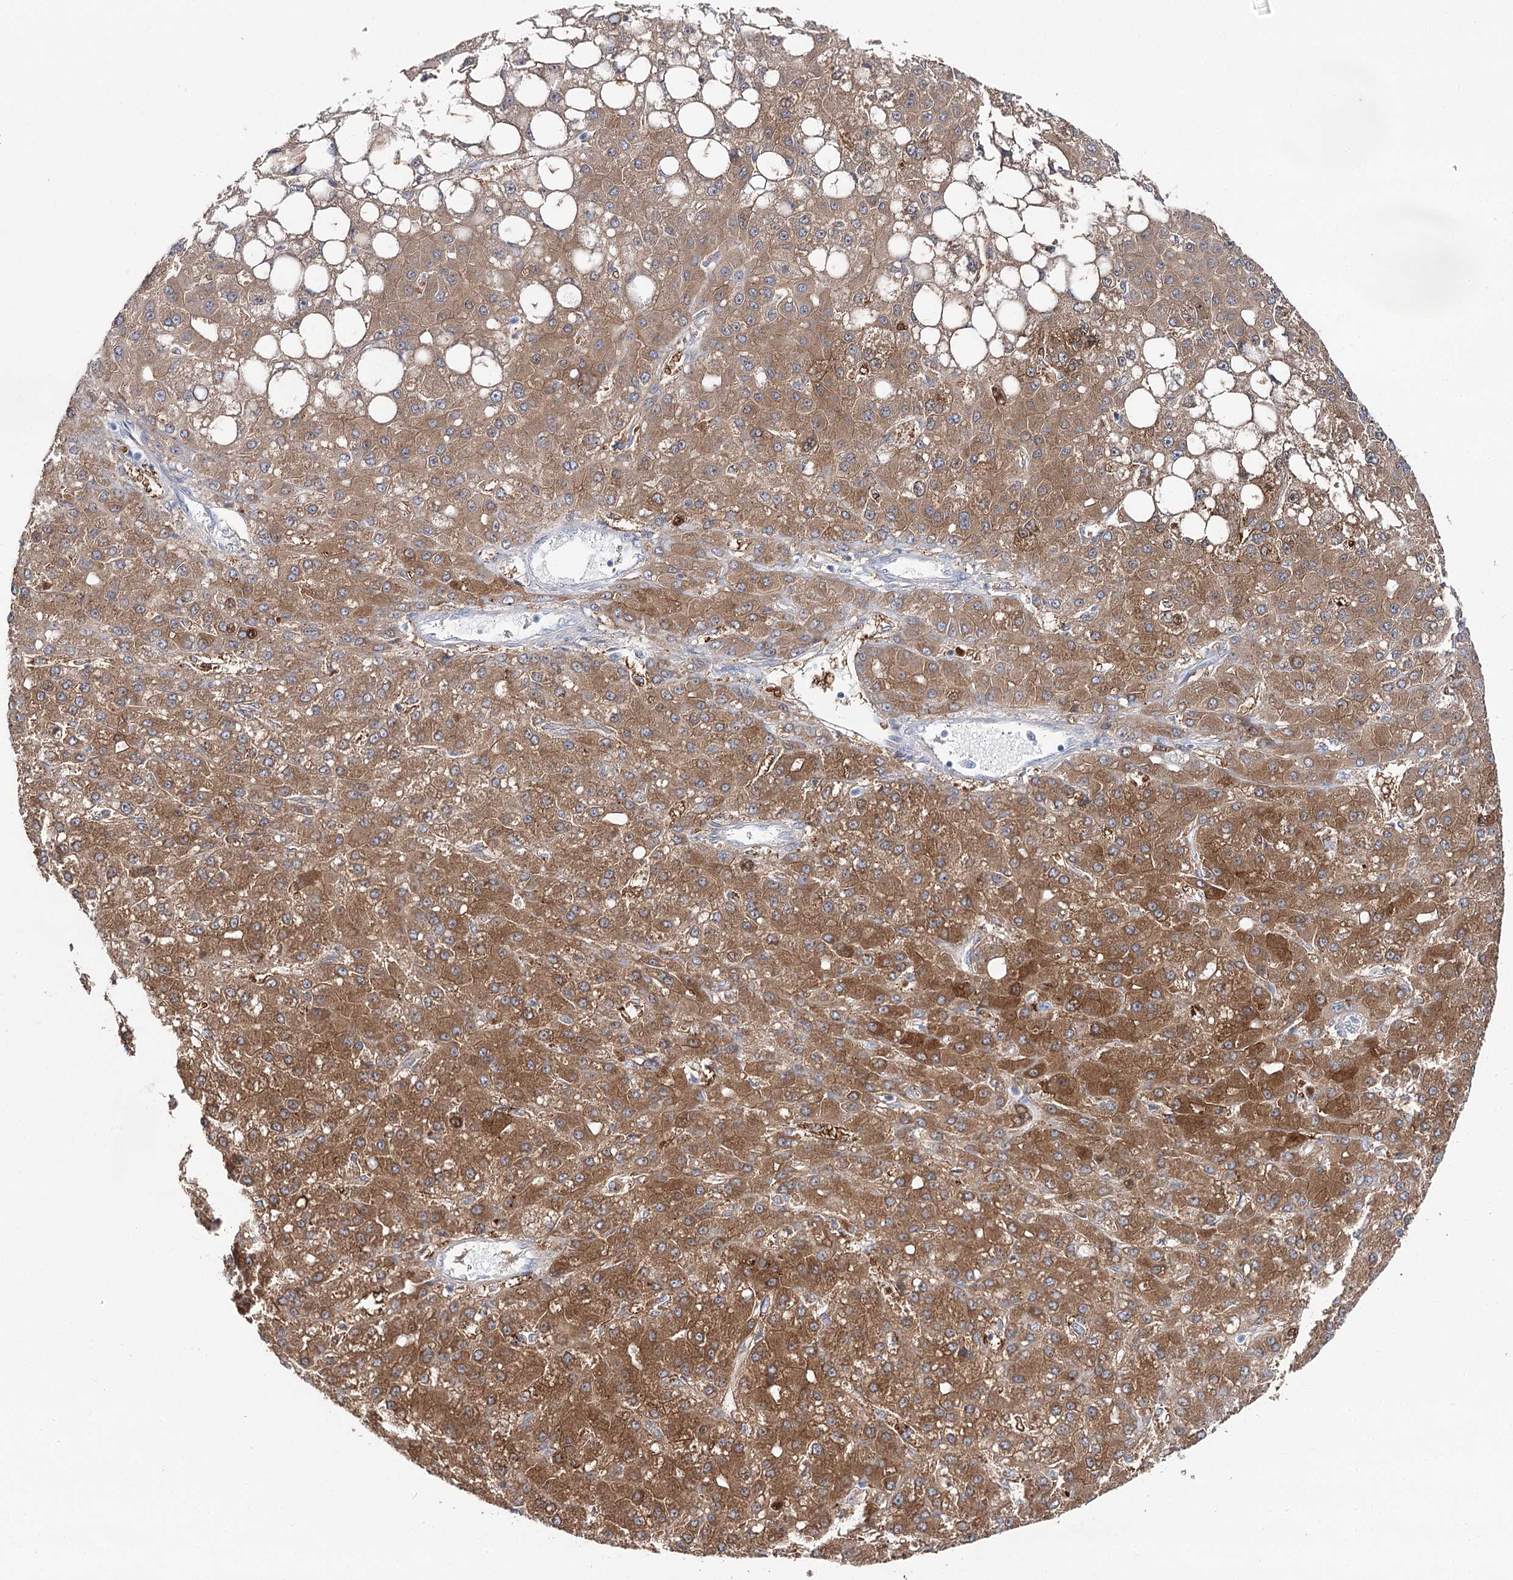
{"staining": {"intensity": "moderate", "quantity": ">75%", "location": "cytoplasmic/membranous"}, "tissue": "liver cancer", "cell_type": "Tumor cells", "image_type": "cancer", "snomed": [{"axis": "morphology", "description": "Carcinoma, Hepatocellular, NOS"}, {"axis": "topography", "description": "Liver"}], "caption": "The histopathology image shows immunohistochemical staining of liver cancer (hepatocellular carcinoma). There is moderate cytoplasmic/membranous staining is seen in approximately >75% of tumor cells.", "gene": "UGDH", "patient": {"sex": "male", "age": 67}}